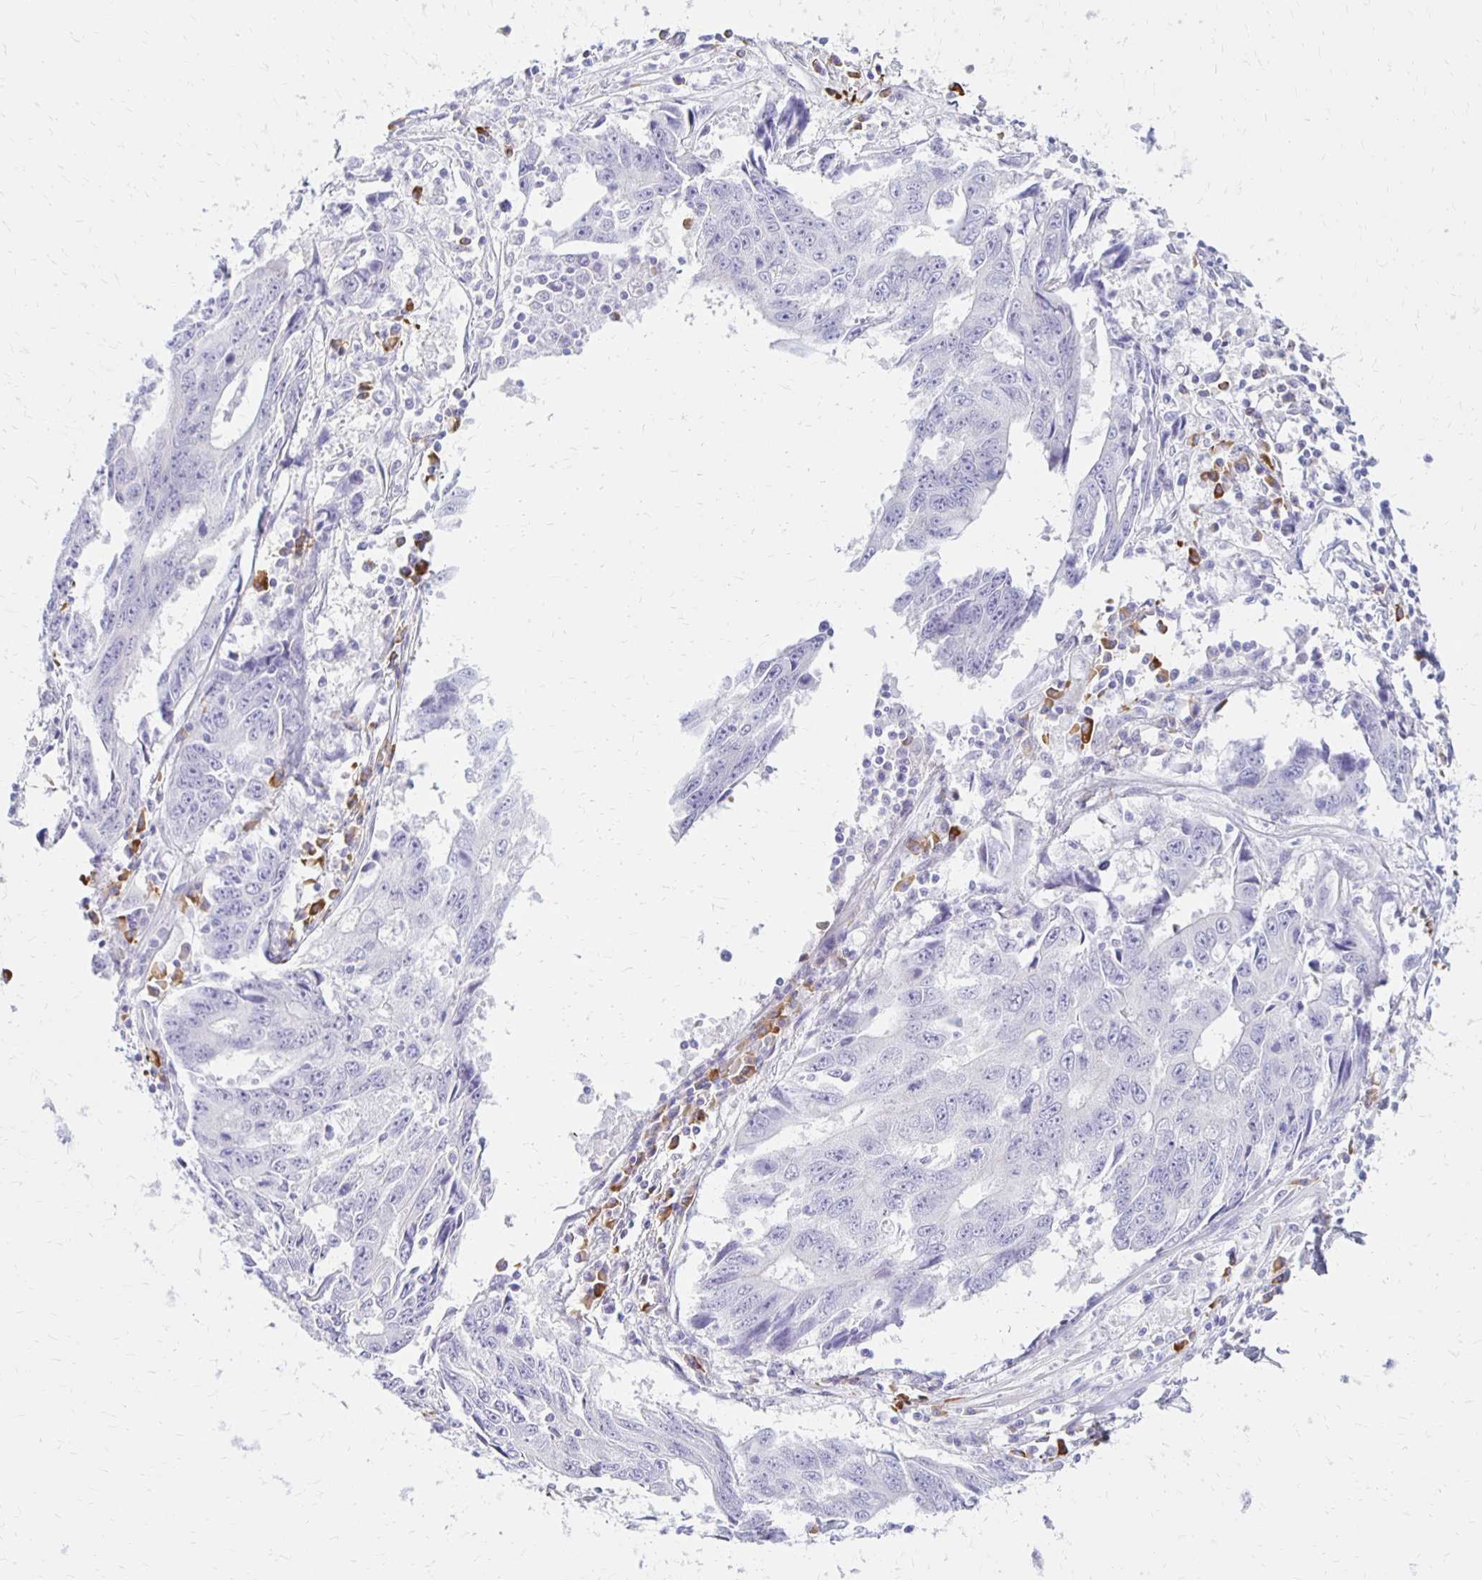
{"staining": {"intensity": "negative", "quantity": "none", "location": "none"}, "tissue": "liver cancer", "cell_type": "Tumor cells", "image_type": "cancer", "snomed": [{"axis": "morphology", "description": "Cholangiocarcinoma"}, {"axis": "topography", "description": "Liver"}], "caption": "IHC photomicrograph of human liver cholangiocarcinoma stained for a protein (brown), which displays no positivity in tumor cells.", "gene": "FNTB", "patient": {"sex": "male", "age": 65}}